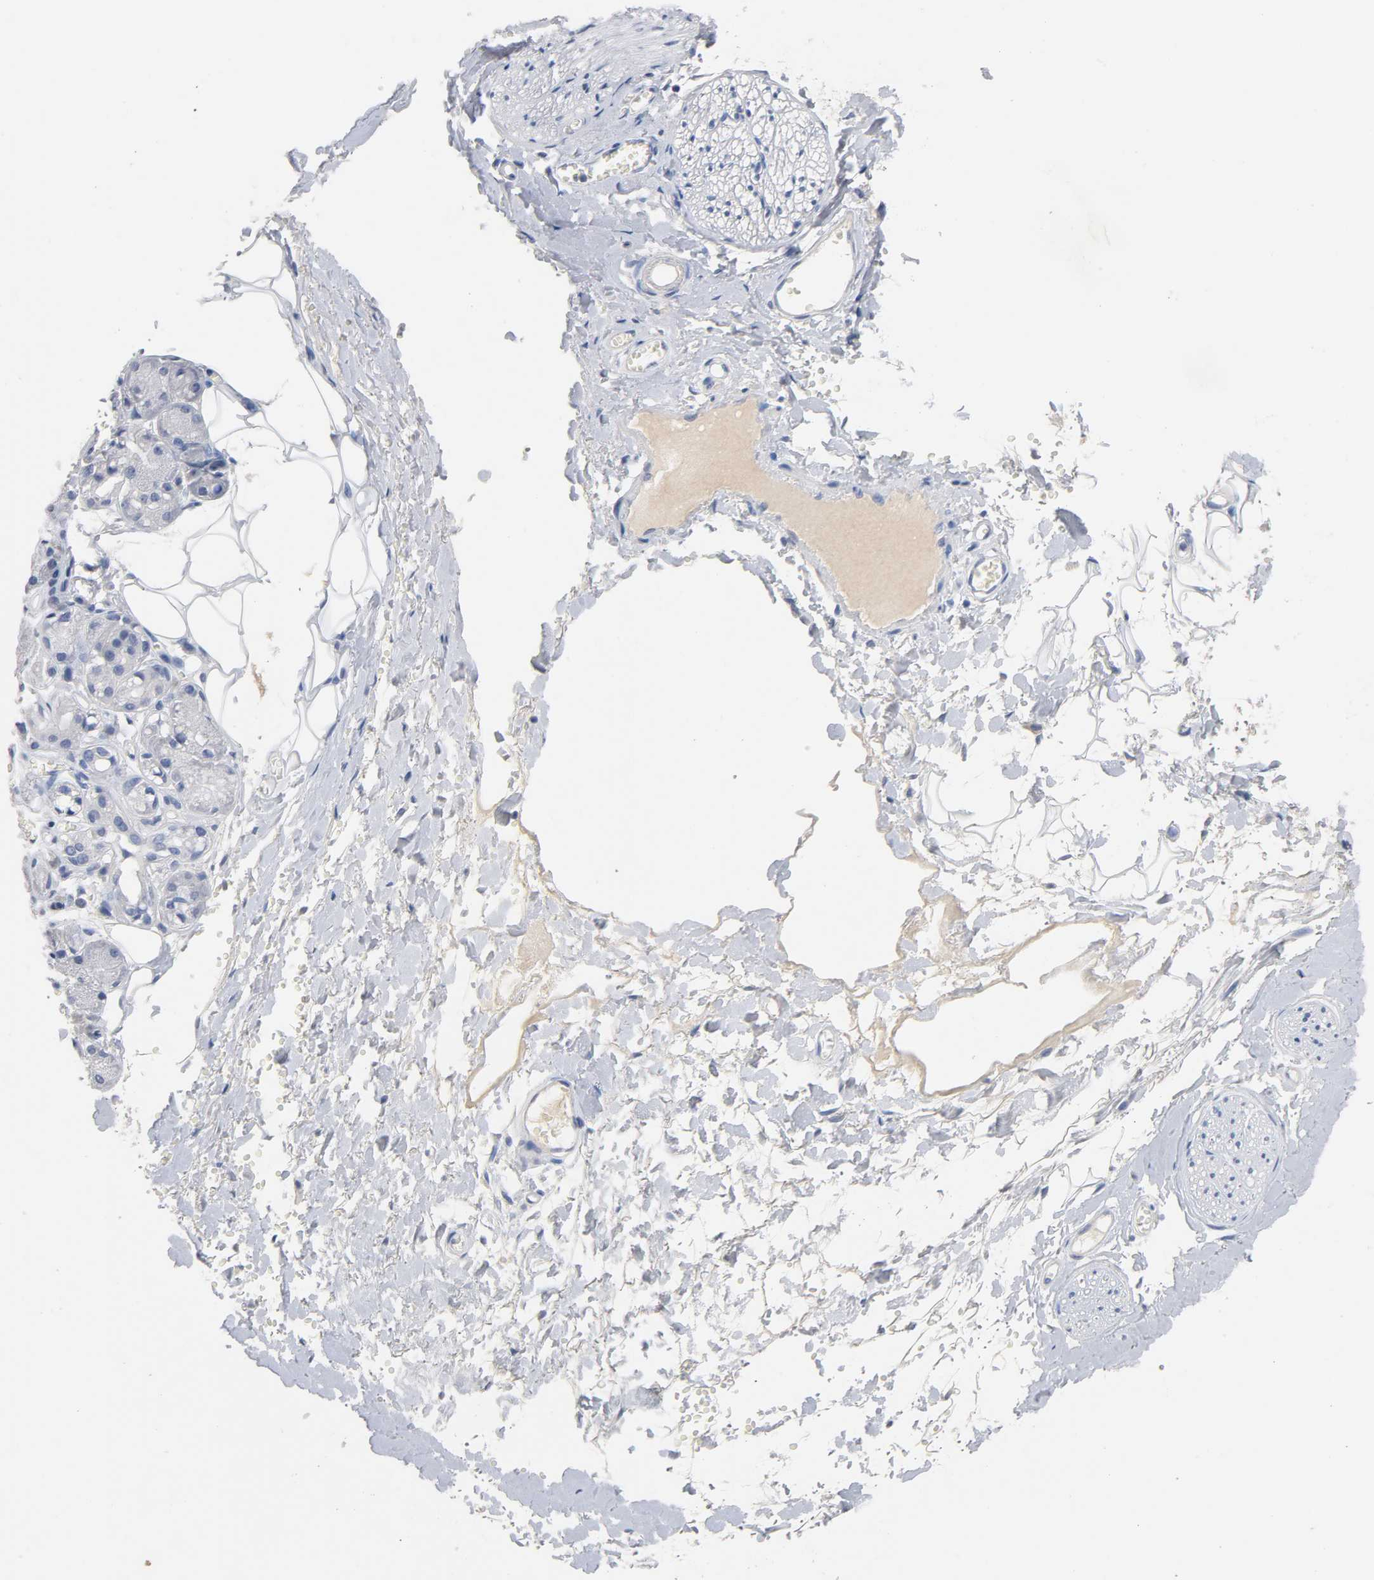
{"staining": {"intensity": "negative", "quantity": "none", "location": "none"}, "tissue": "adipose tissue", "cell_type": "Adipocytes", "image_type": "normal", "snomed": [{"axis": "morphology", "description": "Normal tissue, NOS"}, {"axis": "morphology", "description": "Inflammation, NOS"}, {"axis": "topography", "description": "Salivary gland"}, {"axis": "topography", "description": "Peripheral nerve tissue"}], "caption": "Immunohistochemistry (IHC) of normal adipose tissue reveals no positivity in adipocytes.", "gene": "ZCCHC13", "patient": {"sex": "female", "age": 75}}